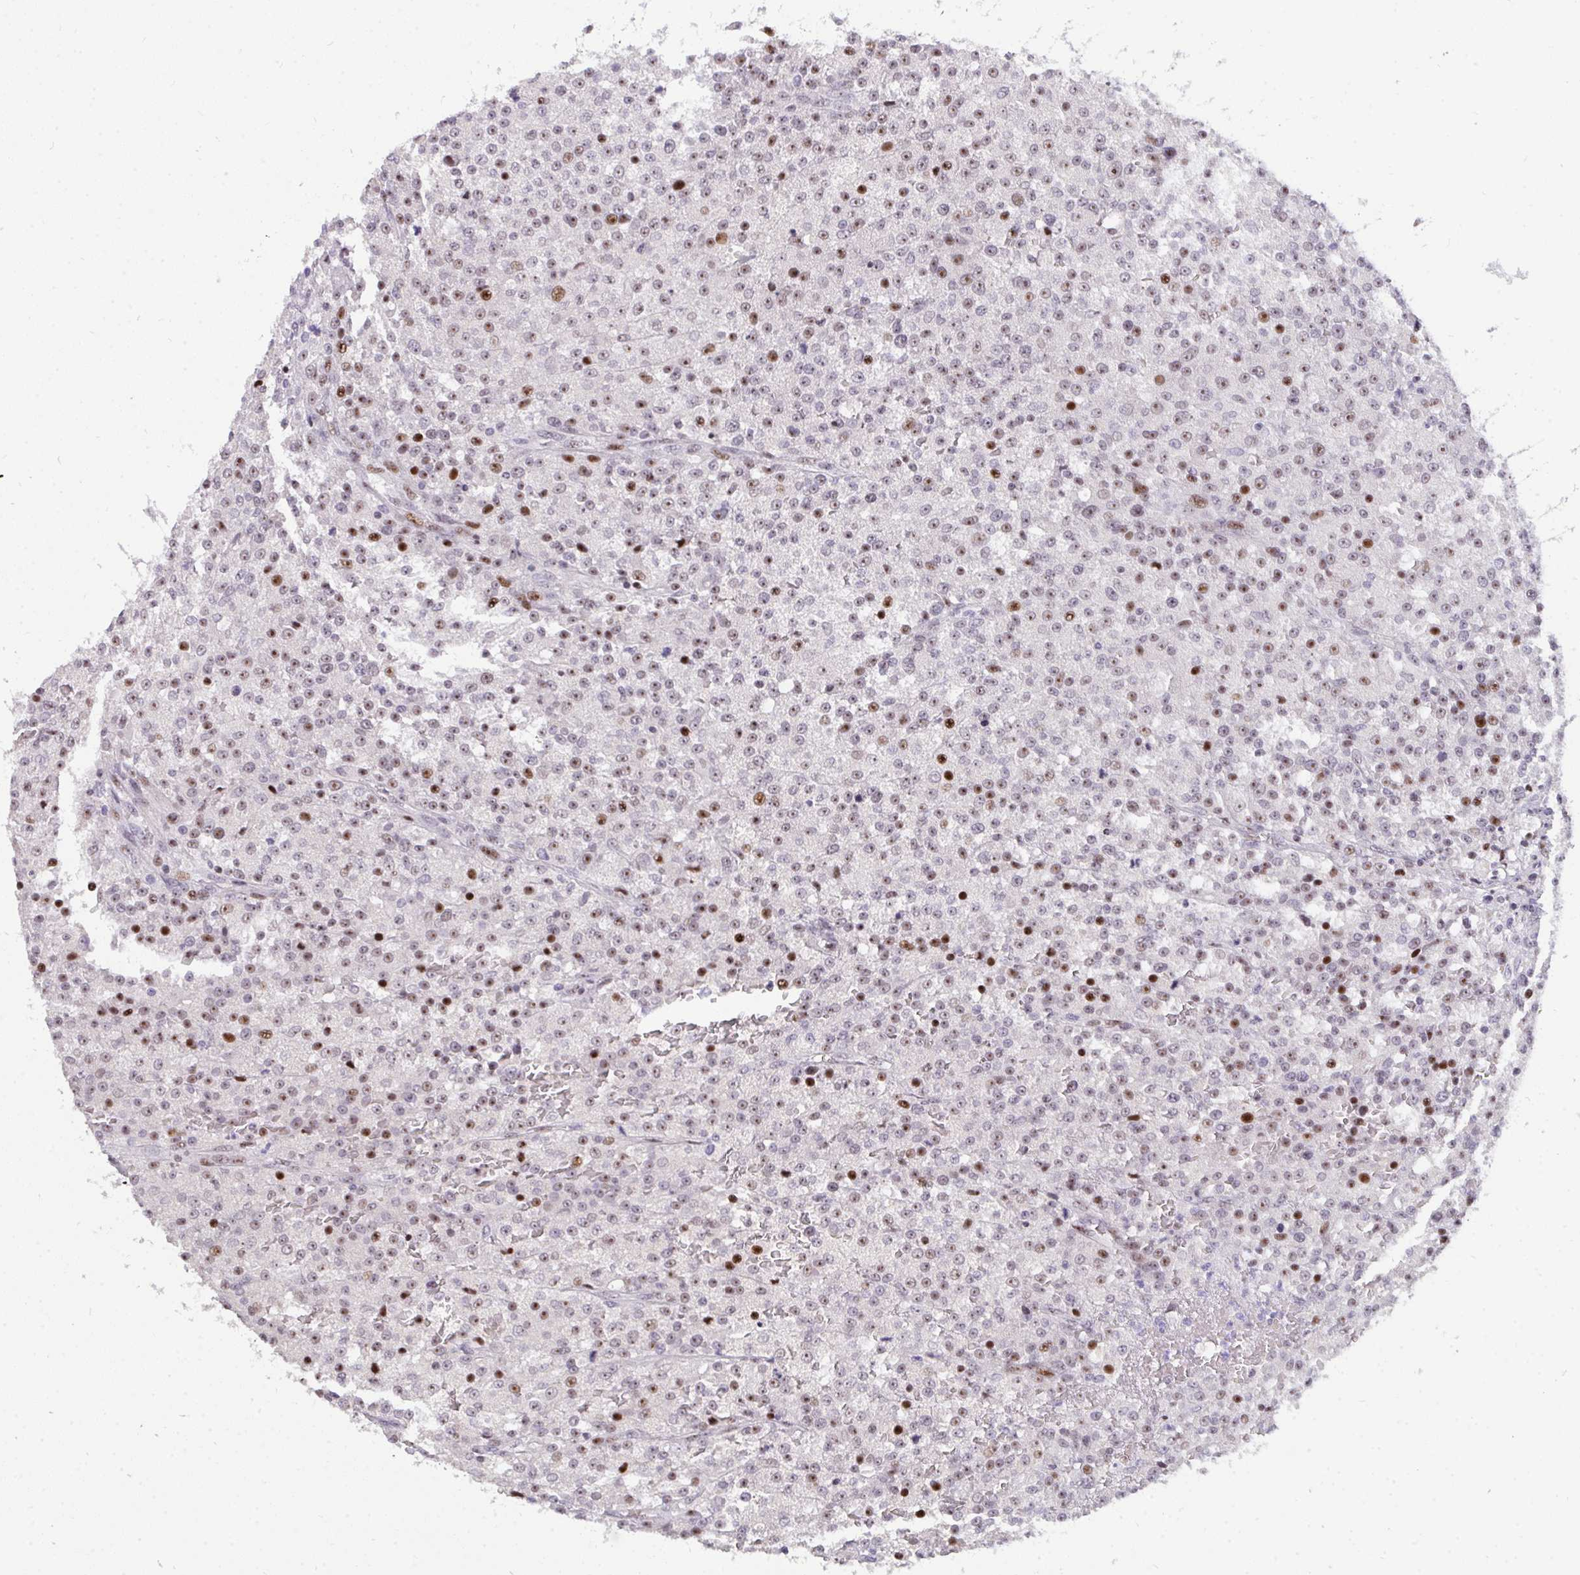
{"staining": {"intensity": "moderate", "quantity": "25%-75%", "location": "nuclear"}, "tissue": "testis cancer", "cell_type": "Tumor cells", "image_type": "cancer", "snomed": [{"axis": "morphology", "description": "Seminoma, NOS"}, {"axis": "topography", "description": "Testis"}], "caption": "Protein staining of seminoma (testis) tissue reveals moderate nuclear positivity in about 25%-75% of tumor cells.", "gene": "PLPPR3", "patient": {"sex": "male", "age": 59}}